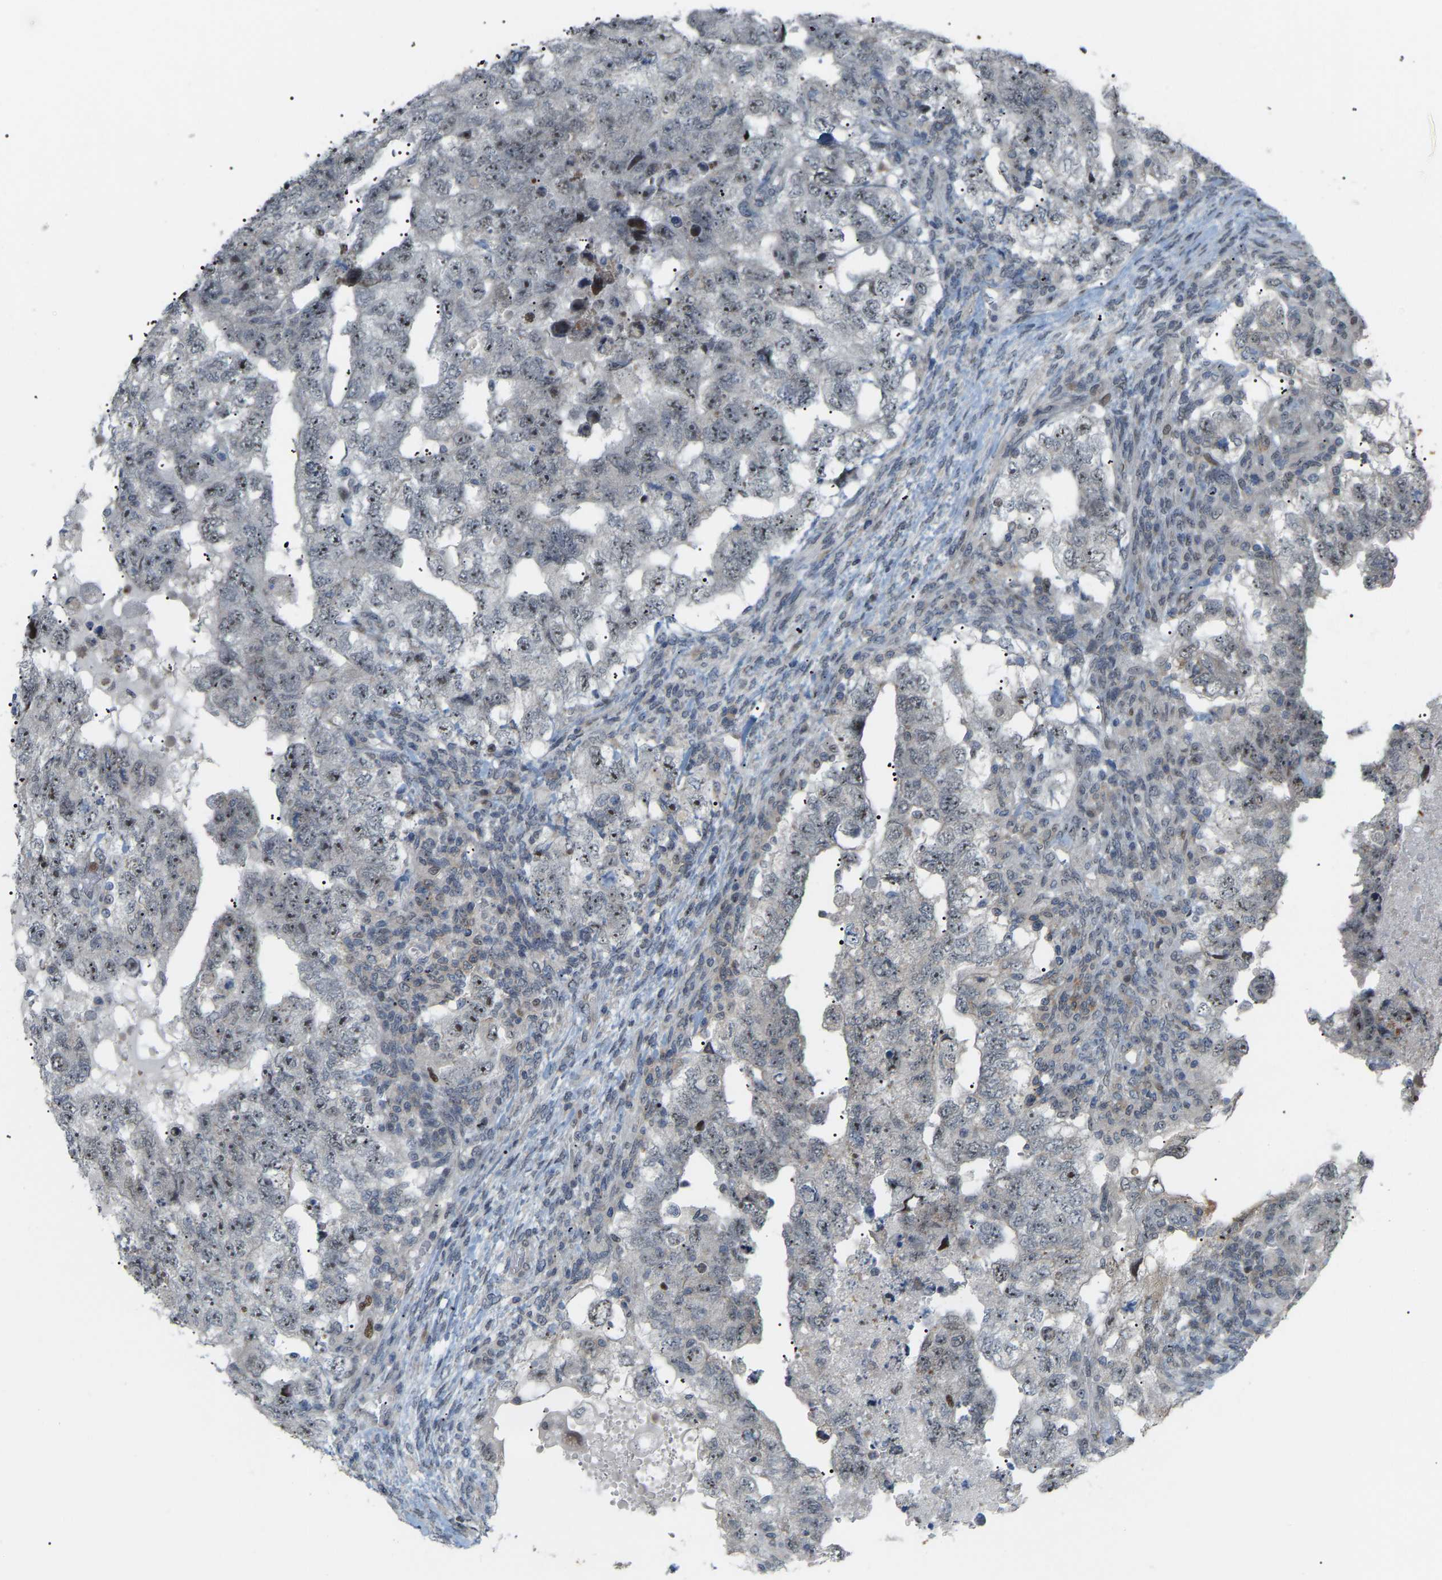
{"staining": {"intensity": "moderate", "quantity": "25%-75%", "location": "nuclear"}, "tissue": "testis cancer", "cell_type": "Tumor cells", "image_type": "cancer", "snomed": [{"axis": "morphology", "description": "Carcinoma, Embryonal, NOS"}, {"axis": "topography", "description": "Testis"}], "caption": "Testis cancer (embryonal carcinoma) stained for a protein (brown) demonstrates moderate nuclear positive staining in approximately 25%-75% of tumor cells.", "gene": "CROT", "patient": {"sex": "male", "age": 36}}